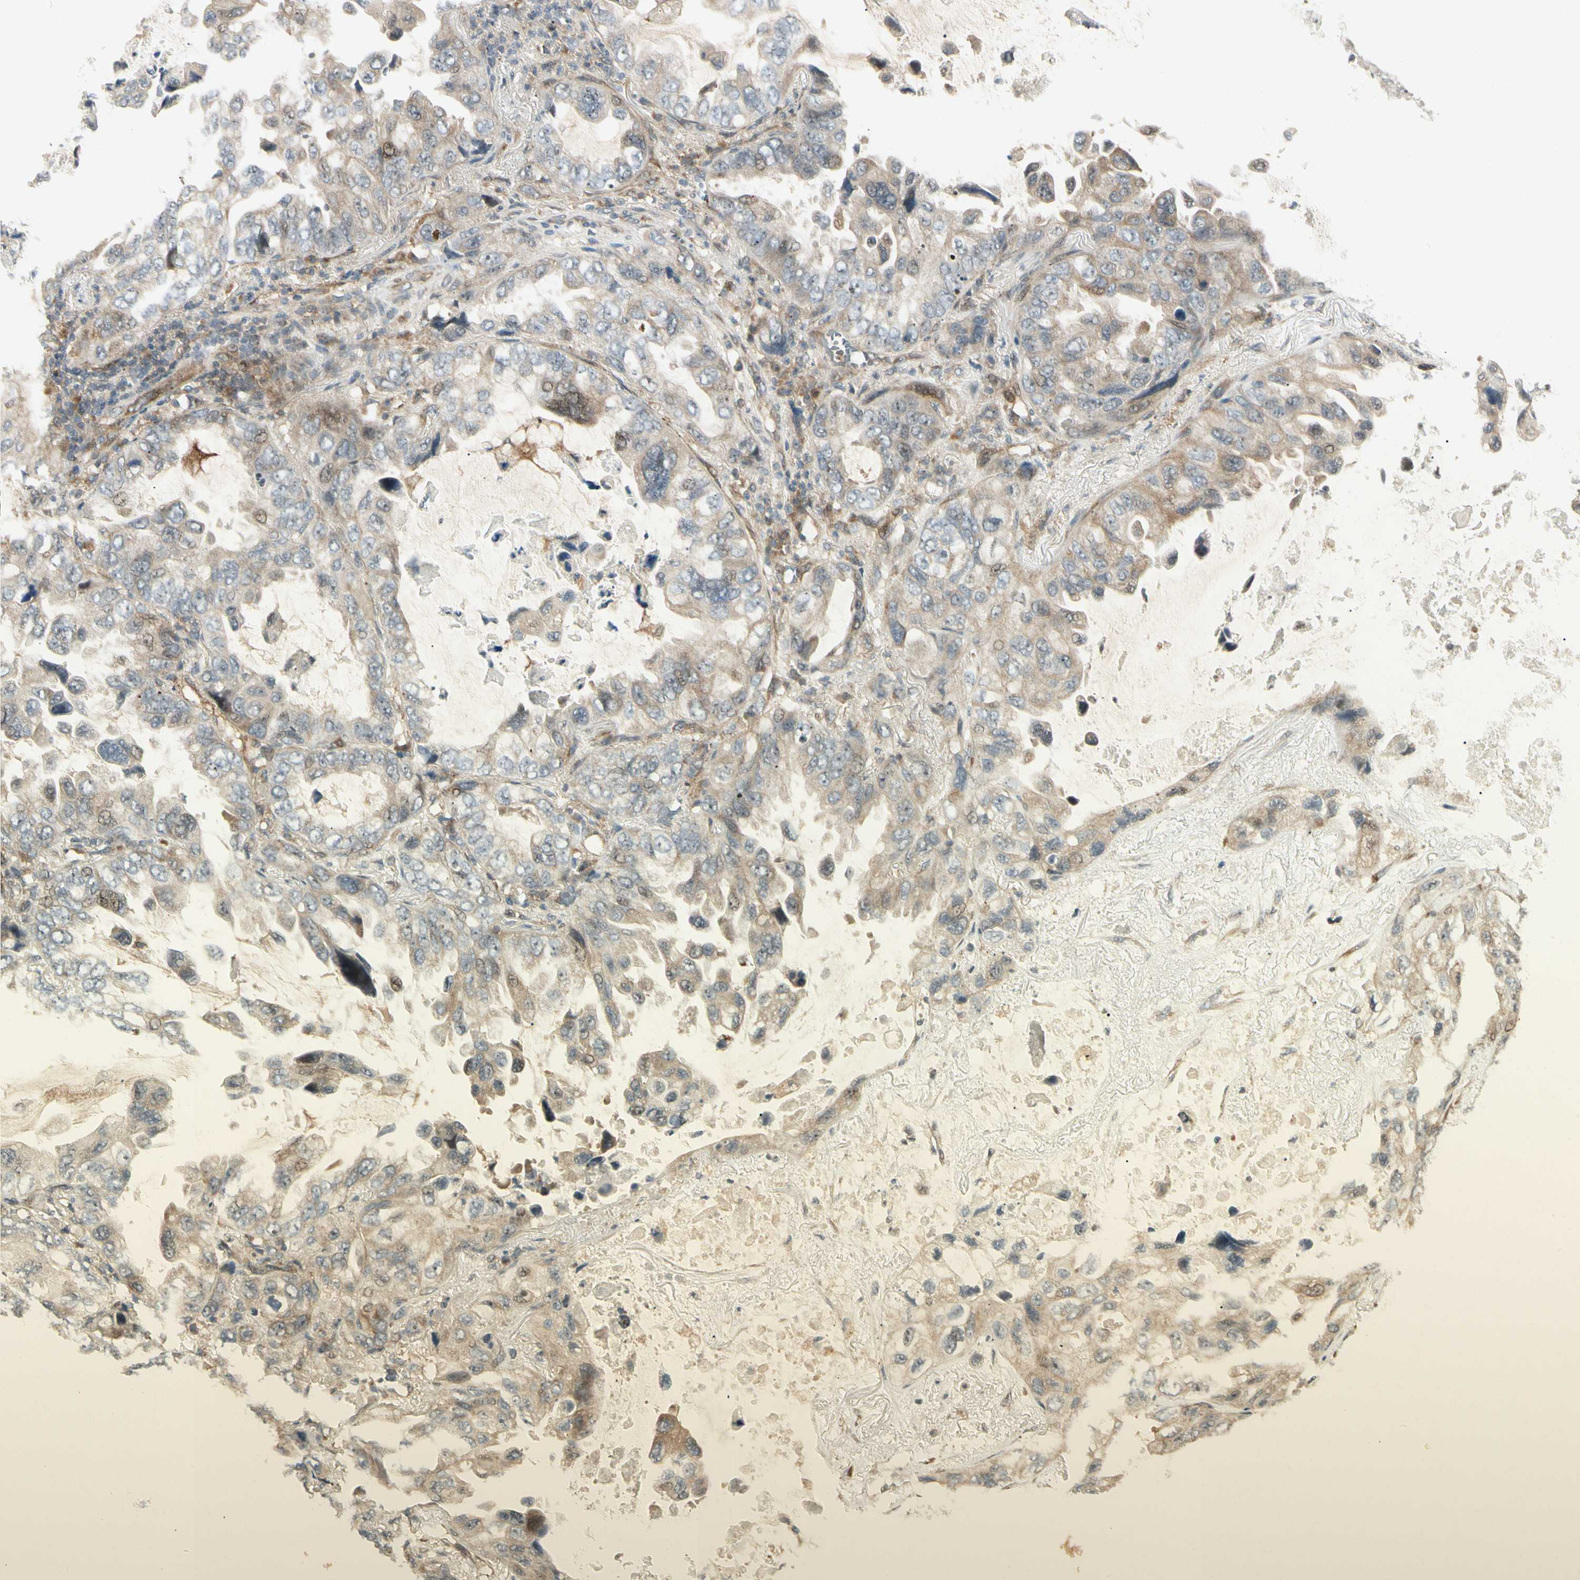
{"staining": {"intensity": "weak", "quantity": "<25%", "location": "cytoplasmic/membranous"}, "tissue": "lung cancer", "cell_type": "Tumor cells", "image_type": "cancer", "snomed": [{"axis": "morphology", "description": "Squamous cell carcinoma, NOS"}, {"axis": "topography", "description": "Lung"}], "caption": "This photomicrograph is of lung squamous cell carcinoma stained with IHC to label a protein in brown with the nuclei are counter-stained blue. There is no positivity in tumor cells.", "gene": "FNDC3B", "patient": {"sex": "female", "age": 73}}